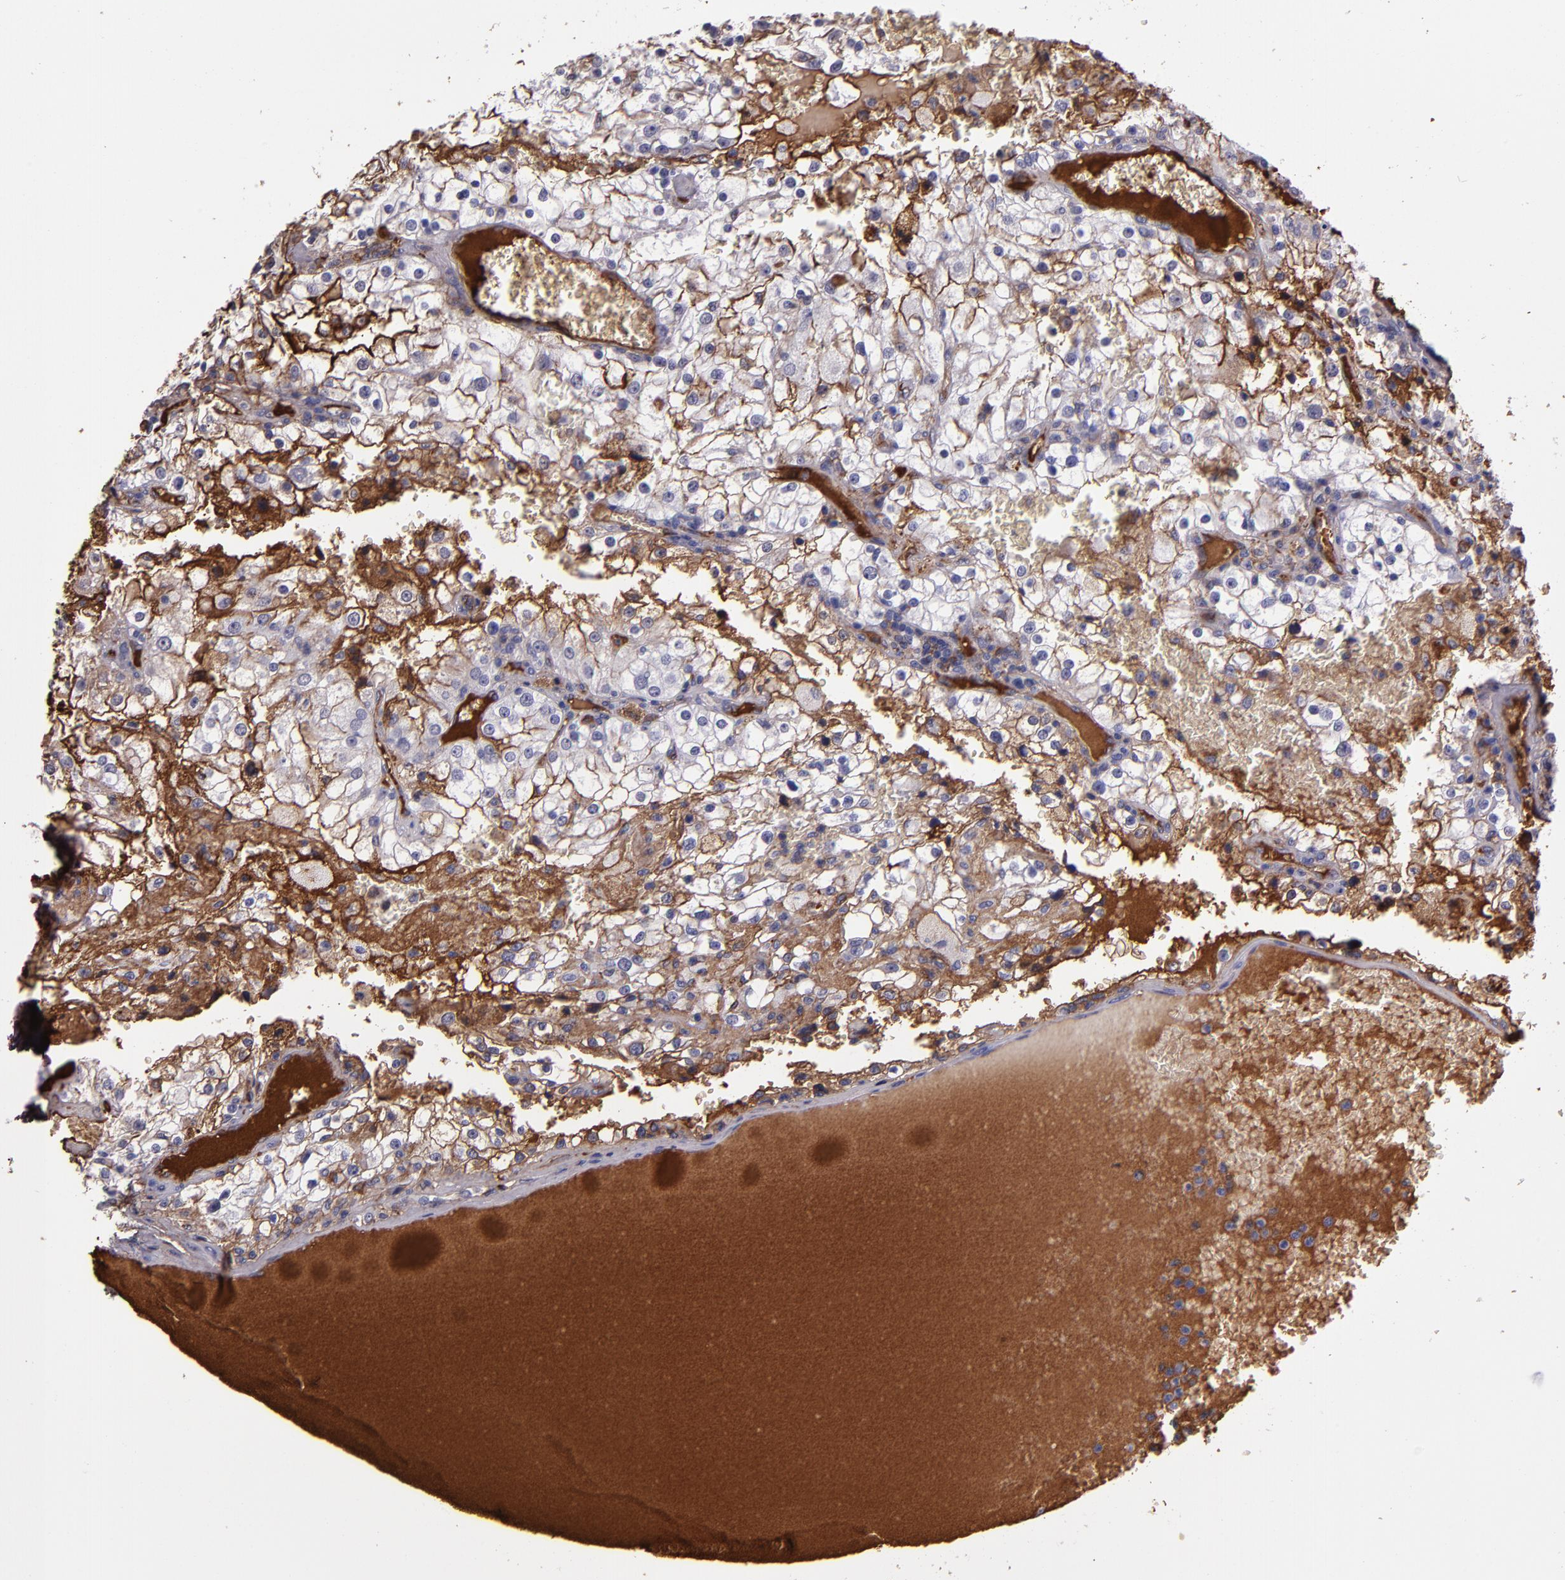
{"staining": {"intensity": "weak", "quantity": "<25%", "location": "cytoplasmic/membranous"}, "tissue": "renal cancer", "cell_type": "Tumor cells", "image_type": "cancer", "snomed": [{"axis": "morphology", "description": "Adenocarcinoma, NOS"}, {"axis": "topography", "description": "Kidney"}], "caption": "This is a histopathology image of IHC staining of renal adenocarcinoma, which shows no staining in tumor cells. (DAB (3,3'-diaminobenzidine) IHC with hematoxylin counter stain).", "gene": "A2M", "patient": {"sex": "female", "age": 74}}